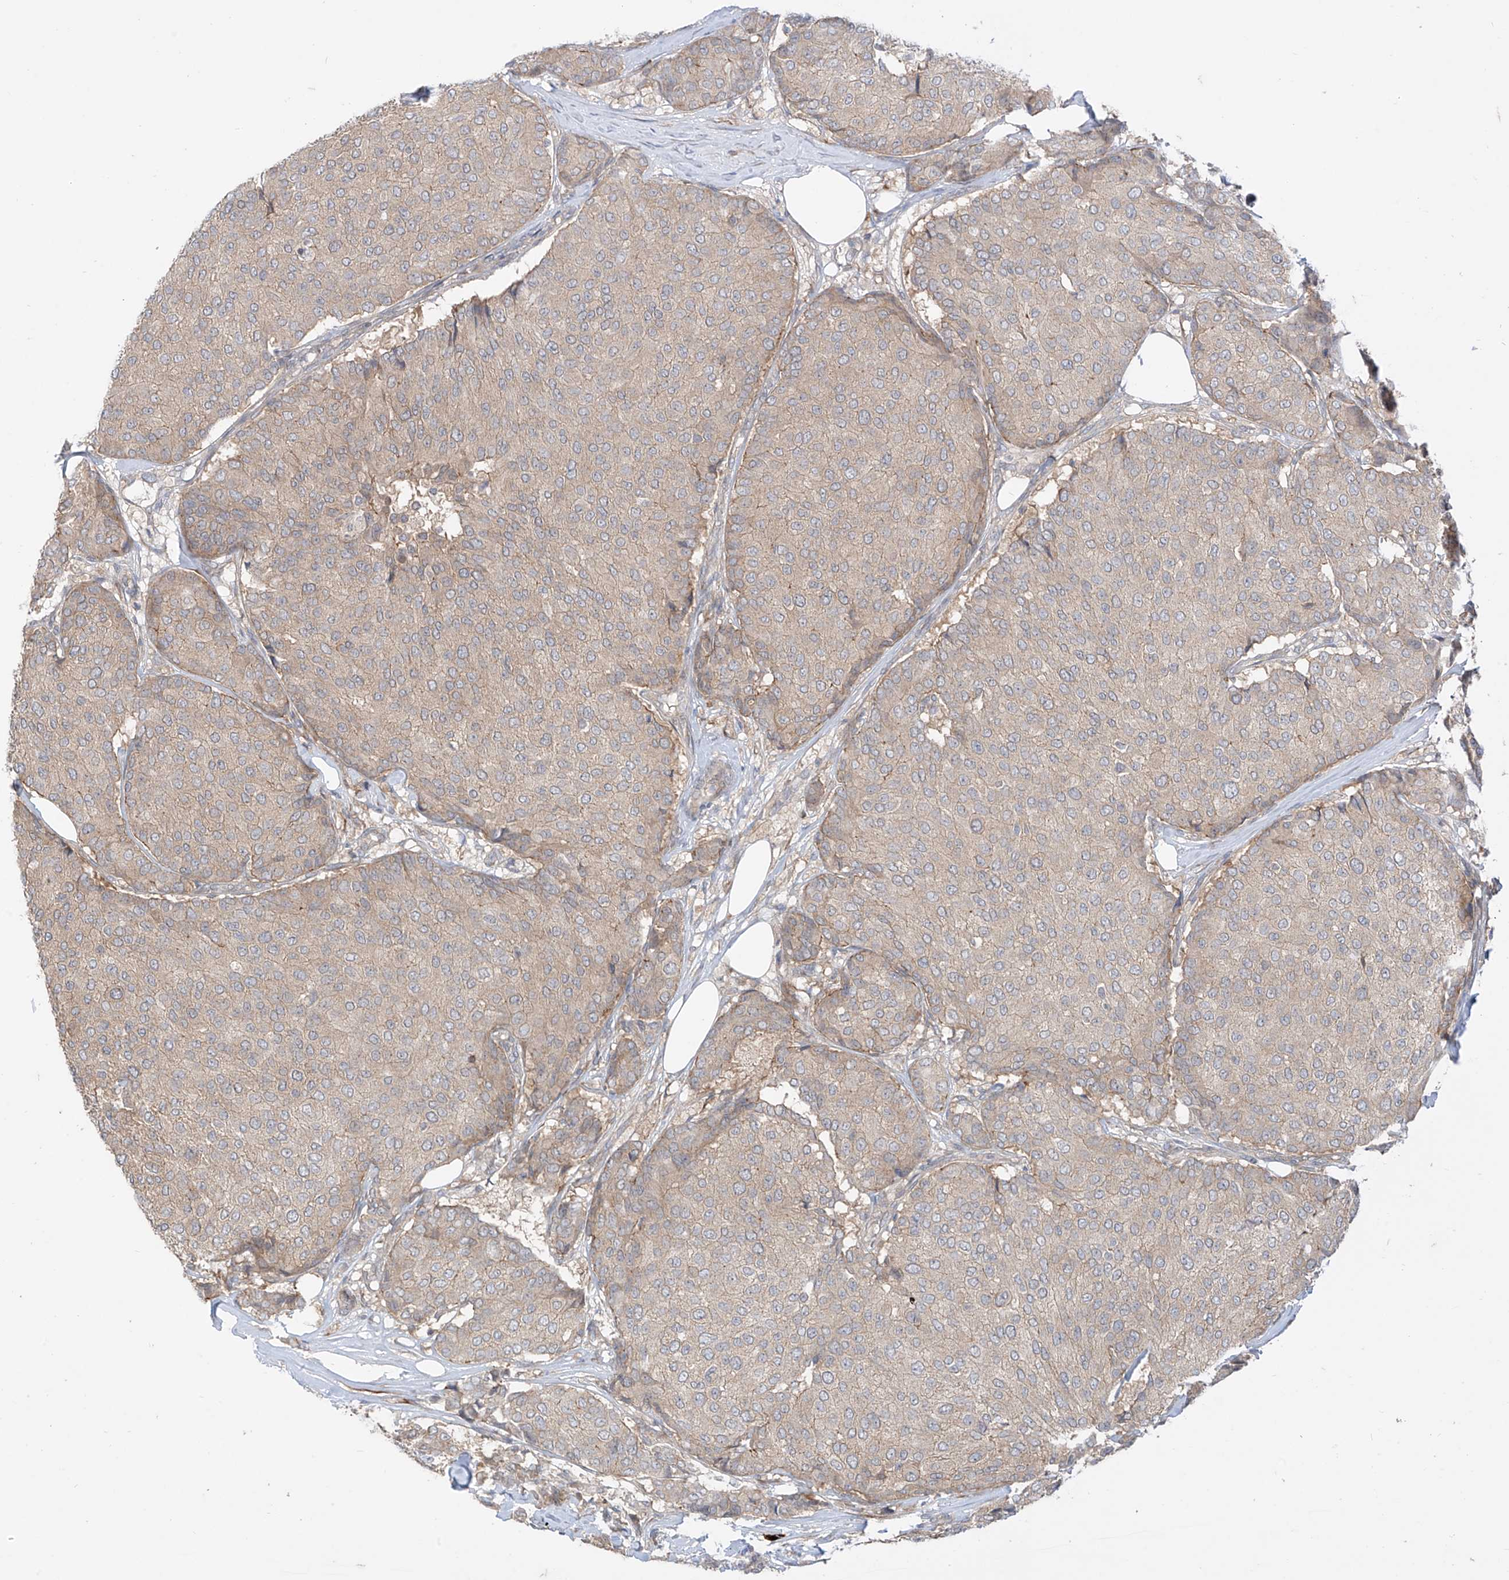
{"staining": {"intensity": "weak", "quantity": "<25%", "location": "cytoplasmic/membranous"}, "tissue": "breast cancer", "cell_type": "Tumor cells", "image_type": "cancer", "snomed": [{"axis": "morphology", "description": "Duct carcinoma"}, {"axis": "topography", "description": "Breast"}], "caption": "DAB (3,3'-diaminobenzidine) immunohistochemical staining of breast cancer (infiltrating ductal carcinoma) shows no significant staining in tumor cells.", "gene": "MTUS2", "patient": {"sex": "female", "age": 75}}